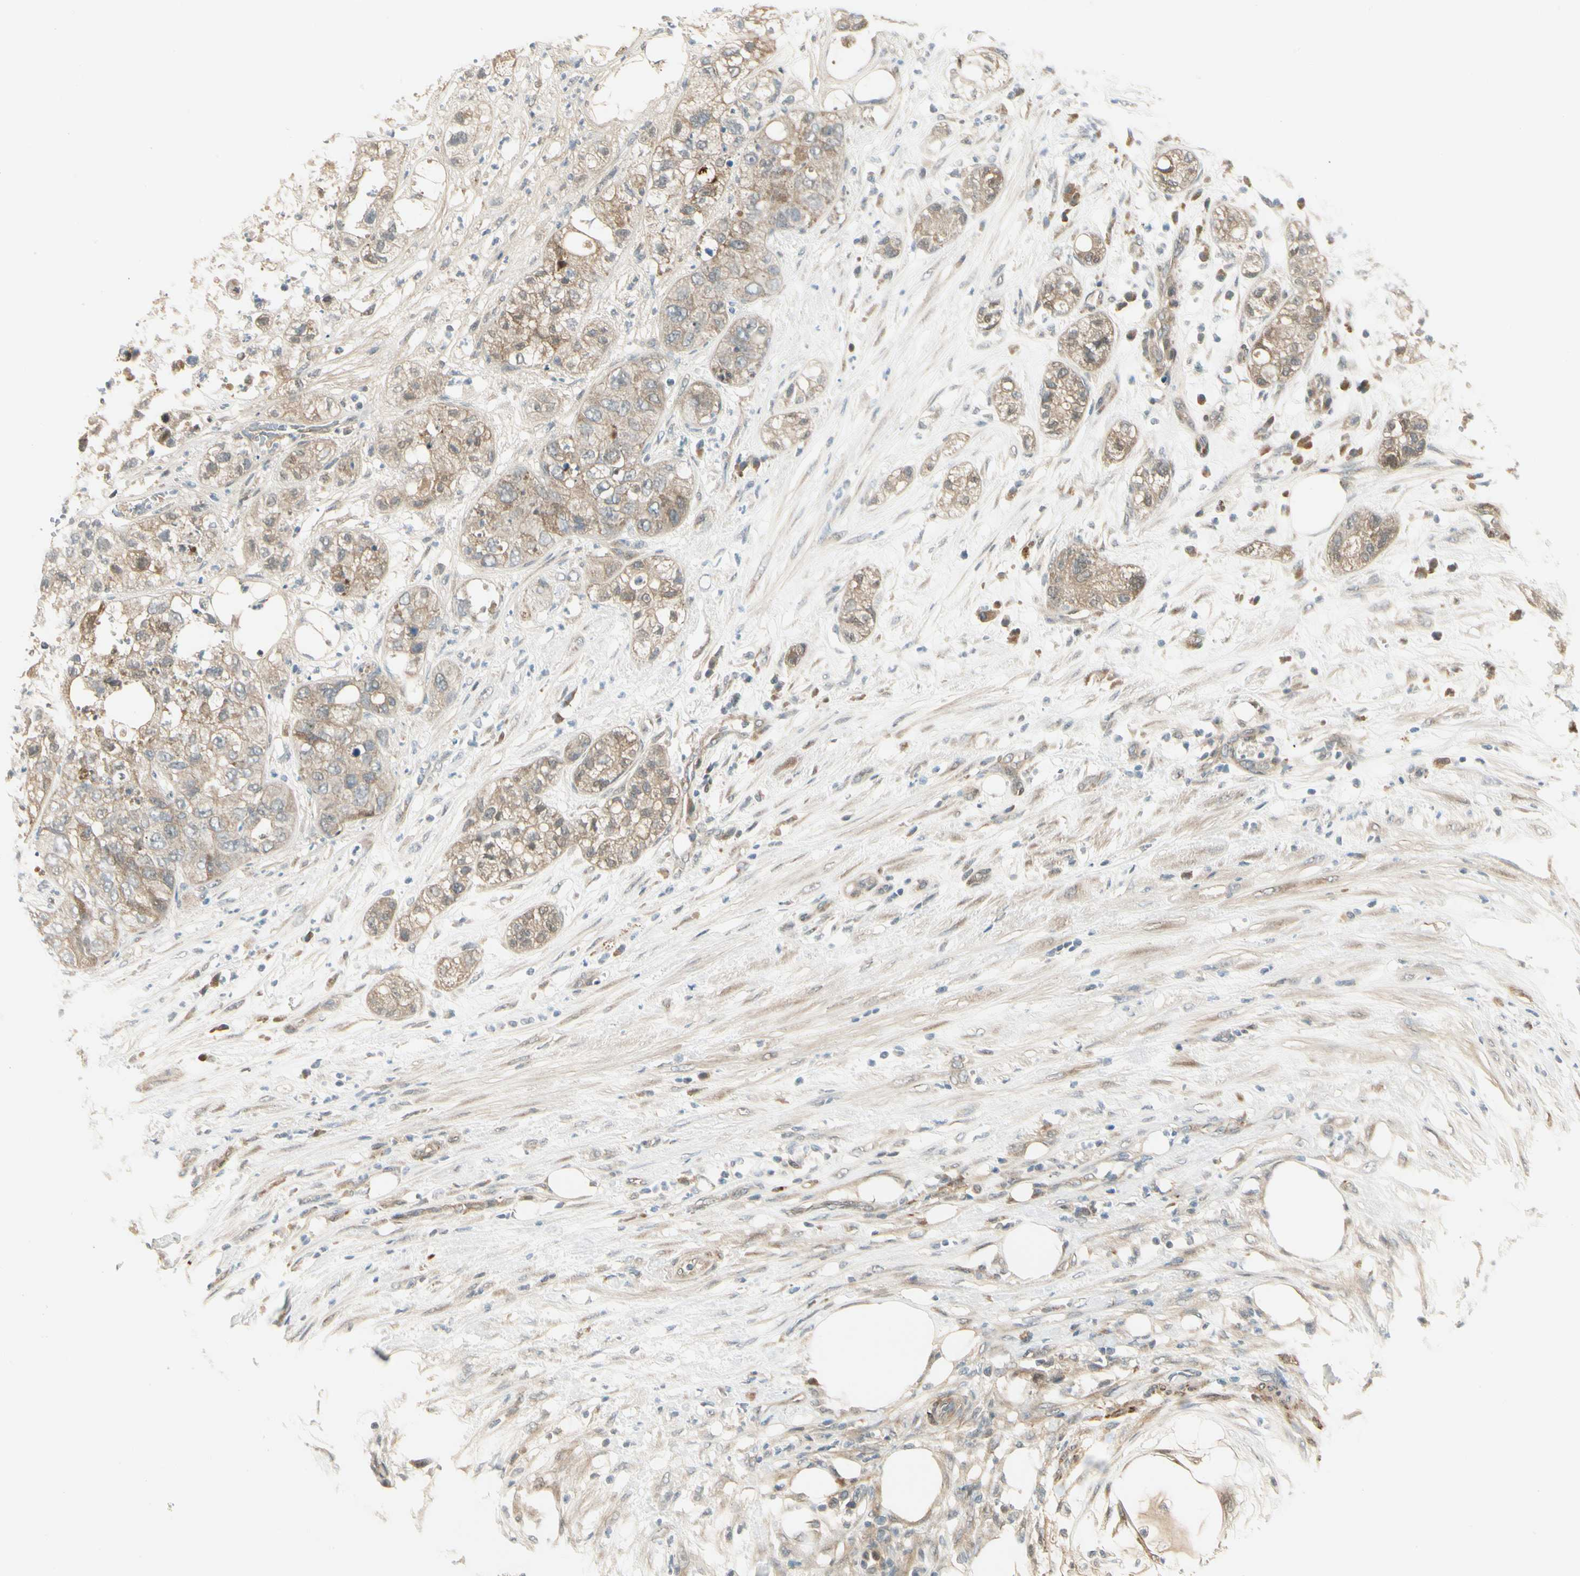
{"staining": {"intensity": "weak", "quantity": ">75%", "location": "cytoplasmic/membranous"}, "tissue": "pancreatic cancer", "cell_type": "Tumor cells", "image_type": "cancer", "snomed": [{"axis": "morphology", "description": "Adenocarcinoma, NOS"}, {"axis": "topography", "description": "Pancreas"}], "caption": "Immunohistochemical staining of pancreatic cancer displays weak cytoplasmic/membranous protein positivity in approximately >75% of tumor cells.", "gene": "EPHB3", "patient": {"sex": "female", "age": 78}}